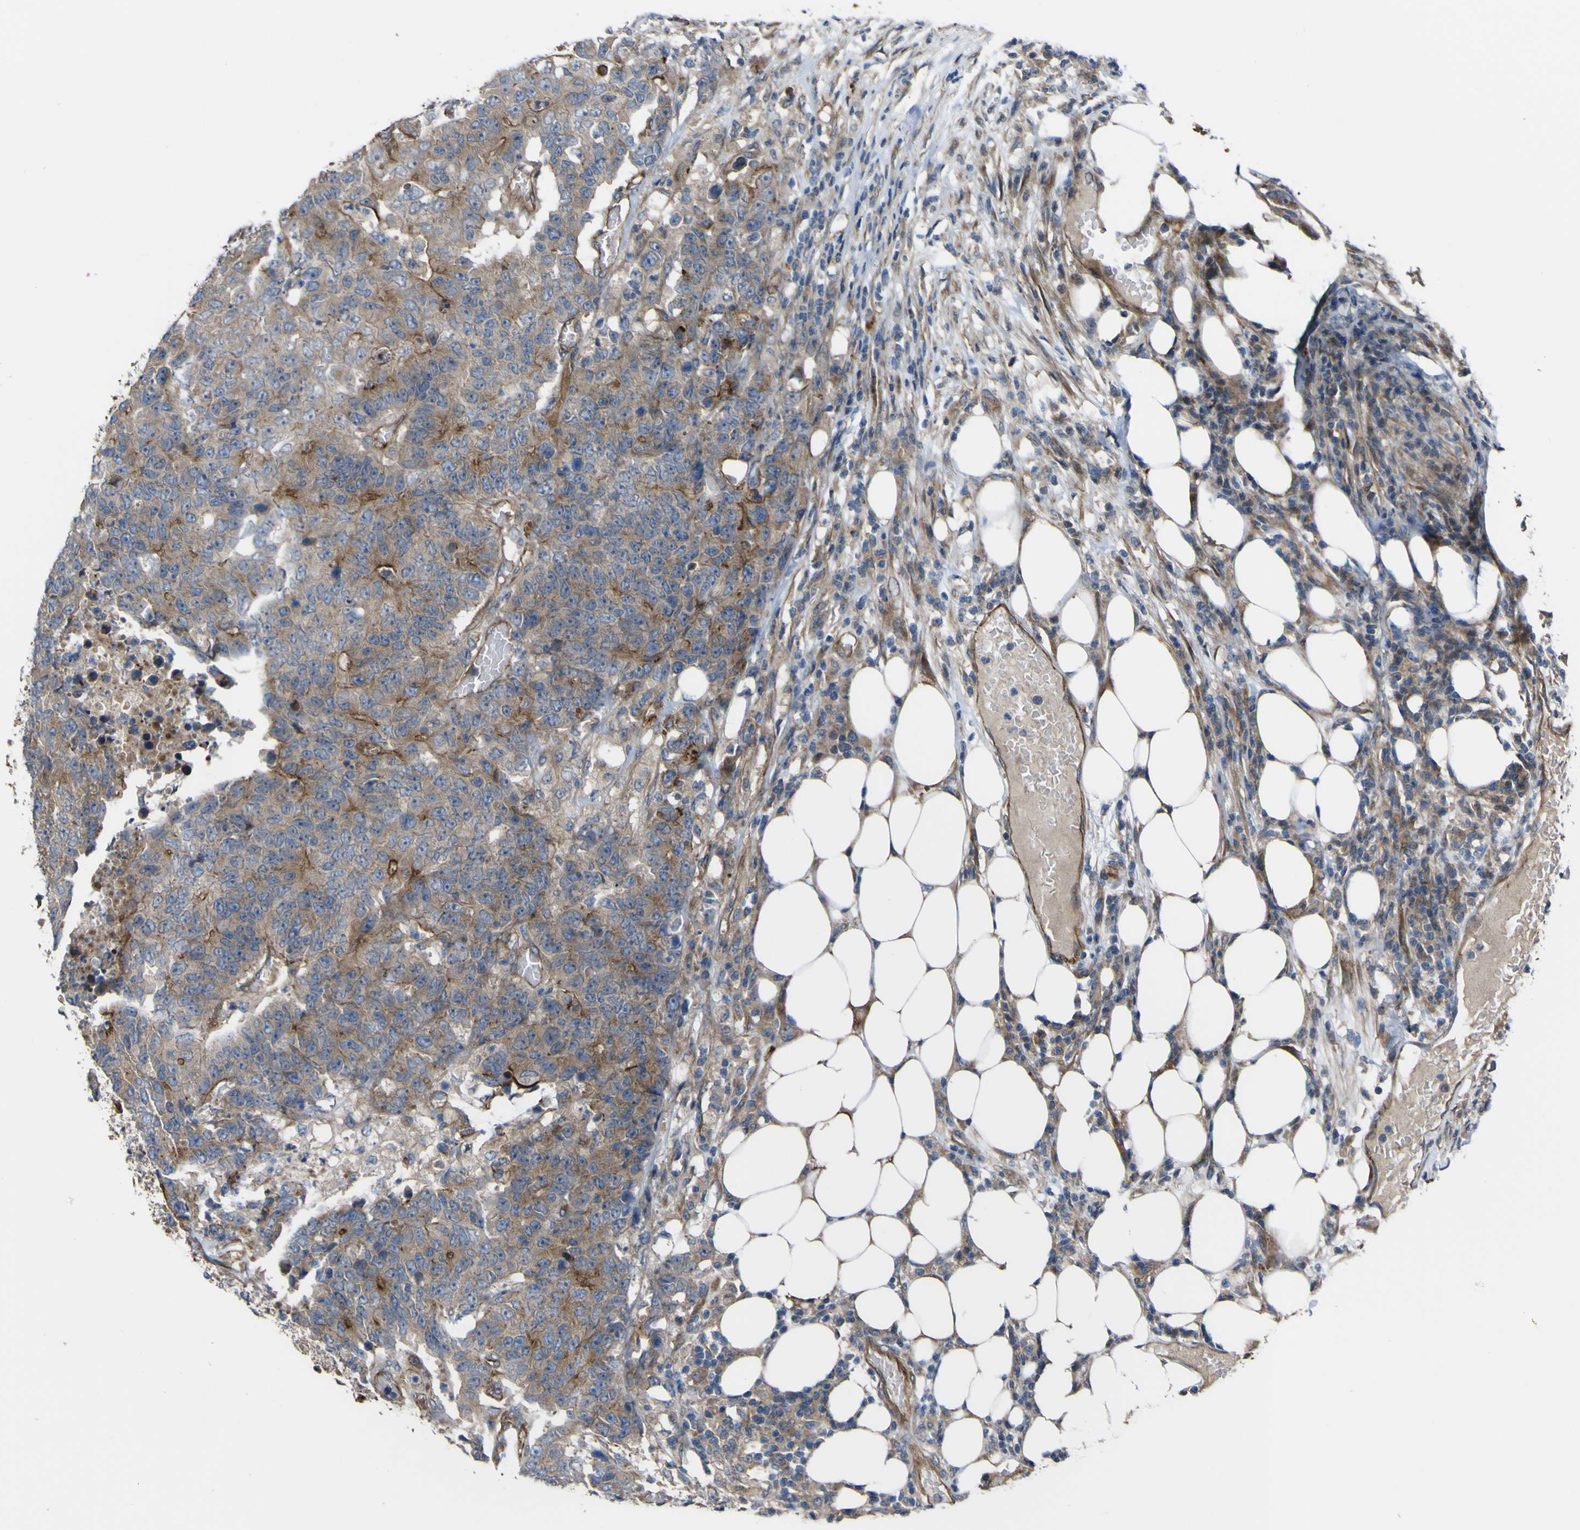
{"staining": {"intensity": "moderate", "quantity": "25%-75%", "location": "cytoplasmic/membranous"}, "tissue": "colorectal cancer", "cell_type": "Tumor cells", "image_type": "cancer", "snomed": [{"axis": "morphology", "description": "Adenocarcinoma, NOS"}, {"axis": "topography", "description": "Colon"}], "caption": "Colorectal adenocarcinoma stained with a brown dye shows moderate cytoplasmic/membranous positive staining in about 25%-75% of tumor cells.", "gene": "FBXO30", "patient": {"sex": "female", "age": 86}}